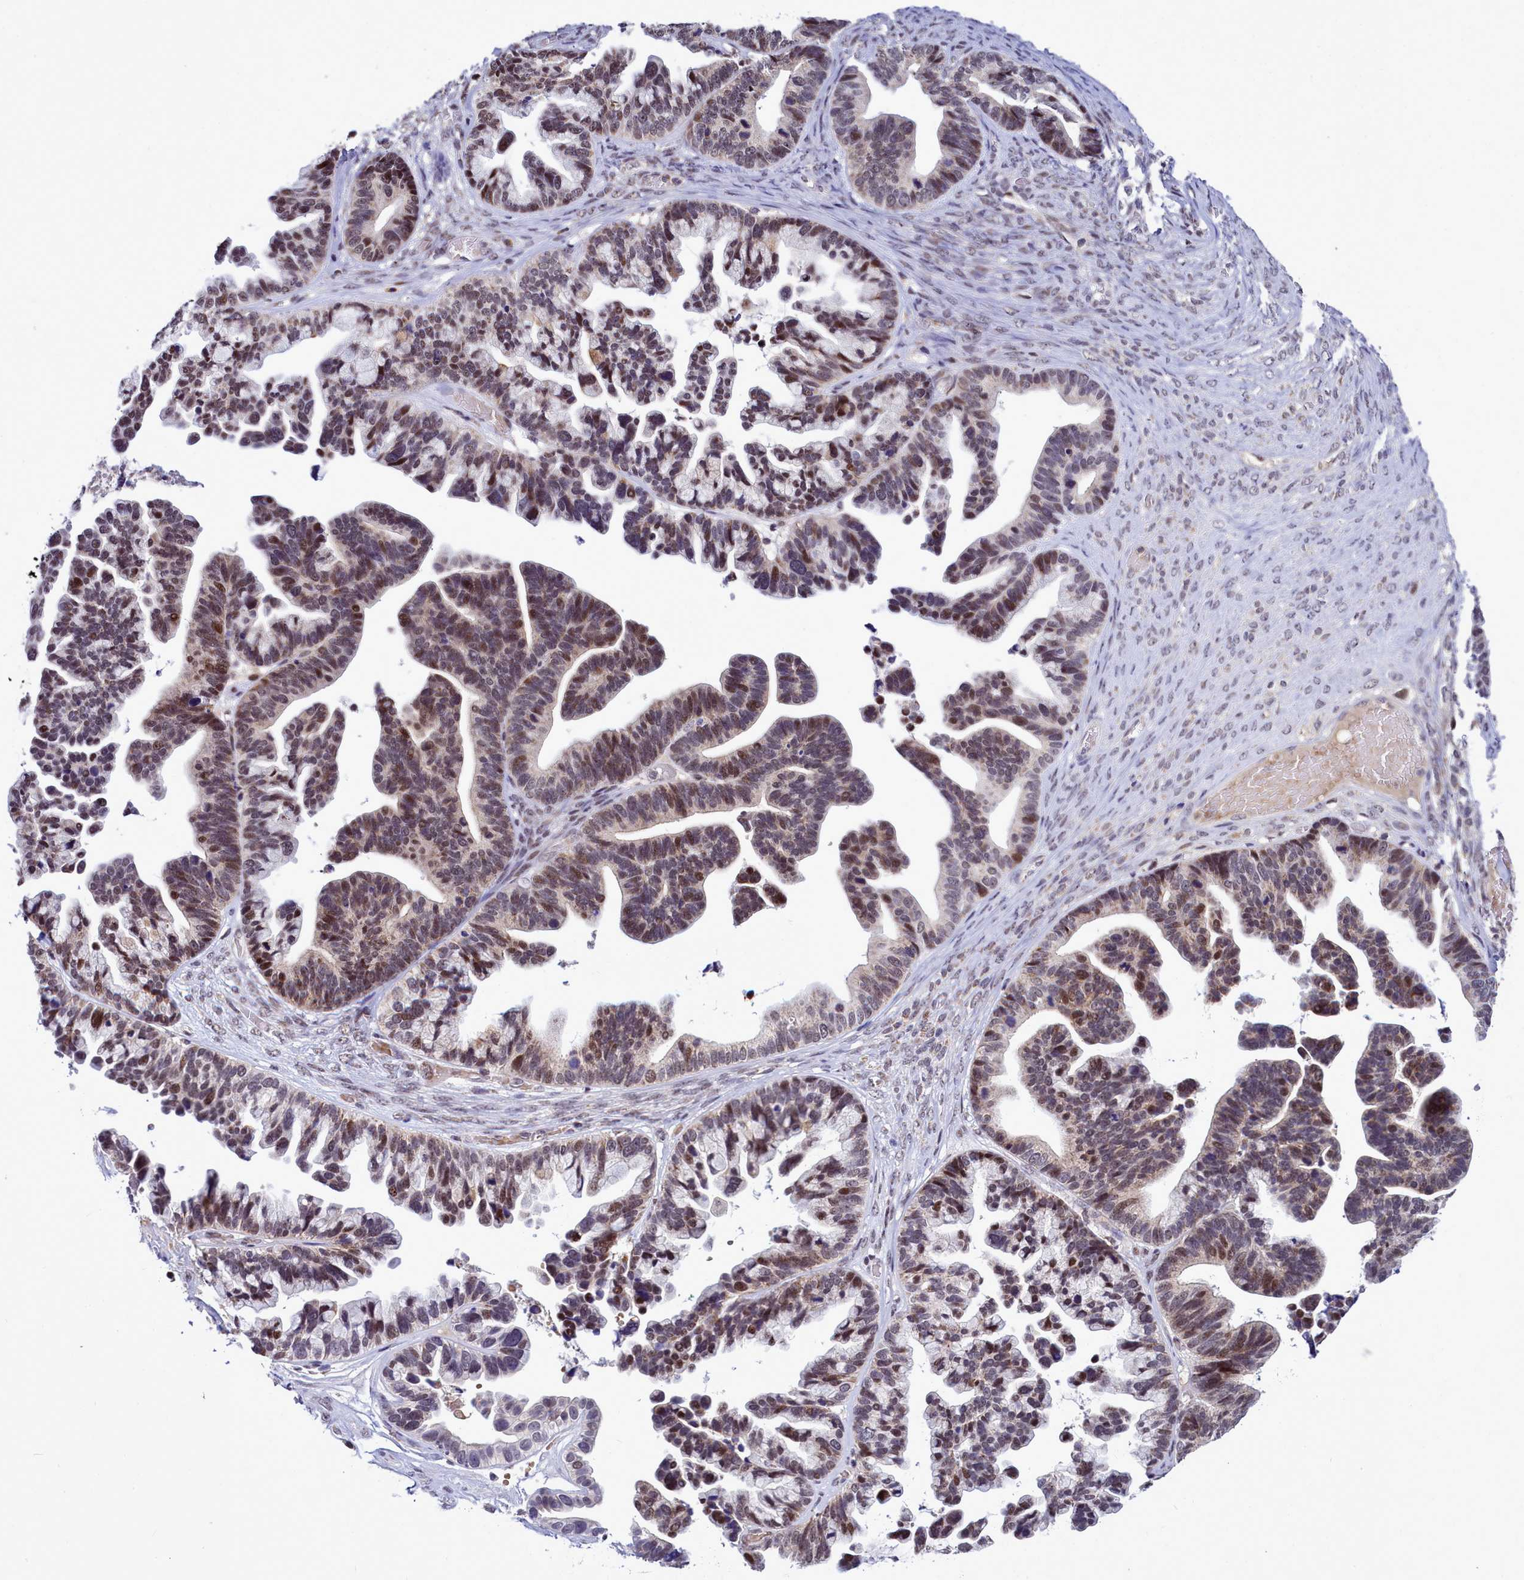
{"staining": {"intensity": "moderate", "quantity": "25%-75%", "location": "nuclear"}, "tissue": "ovarian cancer", "cell_type": "Tumor cells", "image_type": "cancer", "snomed": [{"axis": "morphology", "description": "Cystadenocarcinoma, serous, NOS"}, {"axis": "topography", "description": "Ovary"}], "caption": "Immunohistochemical staining of human ovarian cancer shows medium levels of moderate nuclear staining in about 25%-75% of tumor cells.", "gene": "POM121L2", "patient": {"sex": "female", "age": 56}}